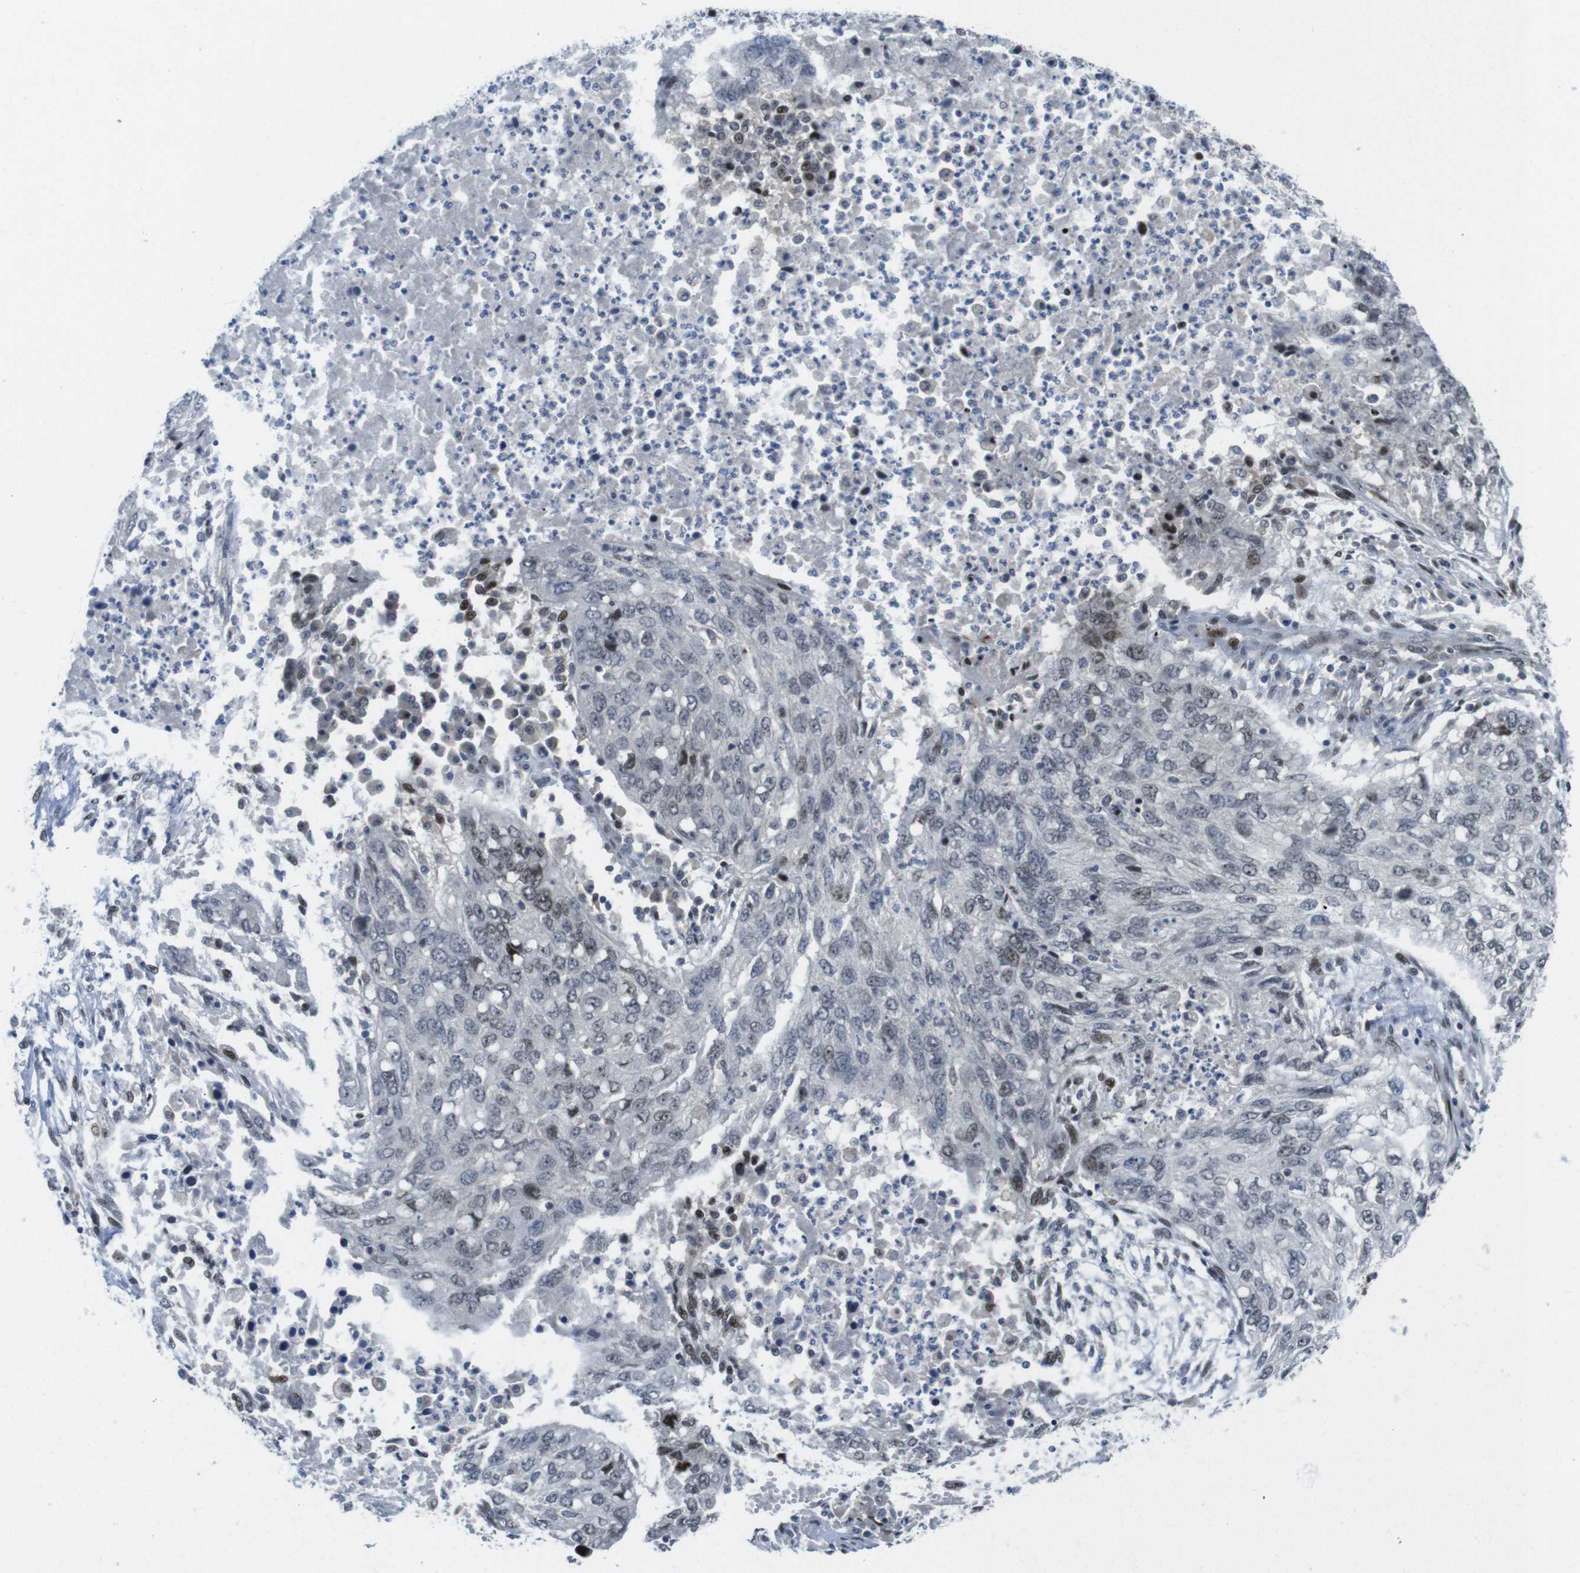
{"staining": {"intensity": "moderate", "quantity": "<25%", "location": "nuclear"}, "tissue": "lung cancer", "cell_type": "Tumor cells", "image_type": "cancer", "snomed": [{"axis": "morphology", "description": "Squamous cell carcinoma, NOS"}, {"axis": "topography", "description": "Lung"}], "caption": "The immunohistochemical stain shows moderate nuclear positivity in tumor cells of squamous cell carcinoma (lung) tissue.", "gene": "RCC1", "patient": {"sex": "female", "age": 63}}